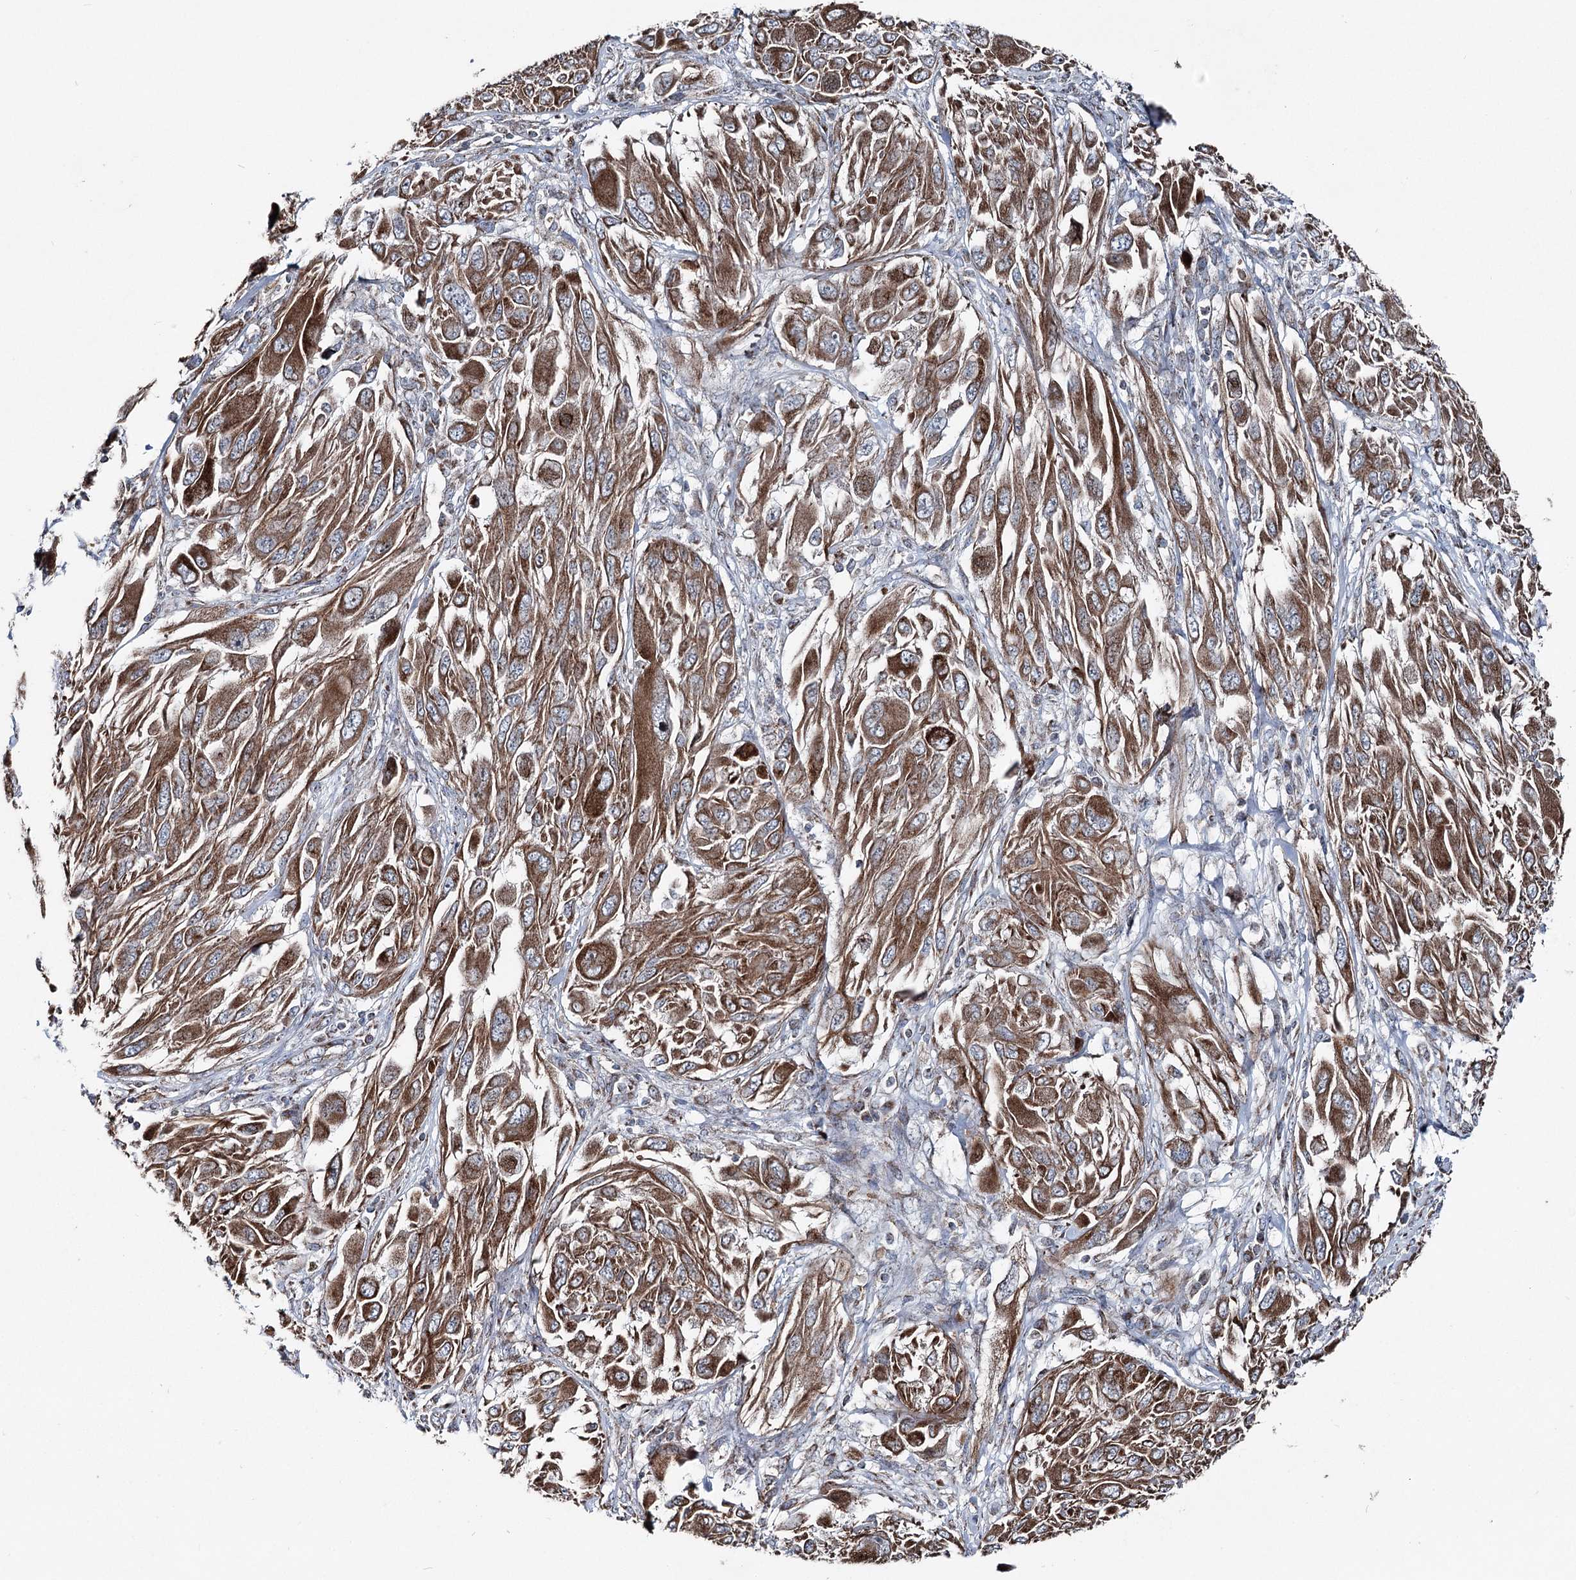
{"staining": {"intensity": "strong", "quantity": ">75%", "location": "cytoplasmic/membranous"}, "tissue": "melanoma", "cell_type": "Tumor cells", "image_type": "cancer", "snomed": [{"axis": "morphology", "description": "Malignant melanoma, NOS"}, {"axis": "topography", "description": "Skin"}], "caption": "This is an image of immunohistochemistry (IHC) staining of melanoma, which shows strong positivity in the cytoplasmic/membranous of tumor cells.", "gene": "UCN3", "patient": {"sex": "female", "age": 91}}